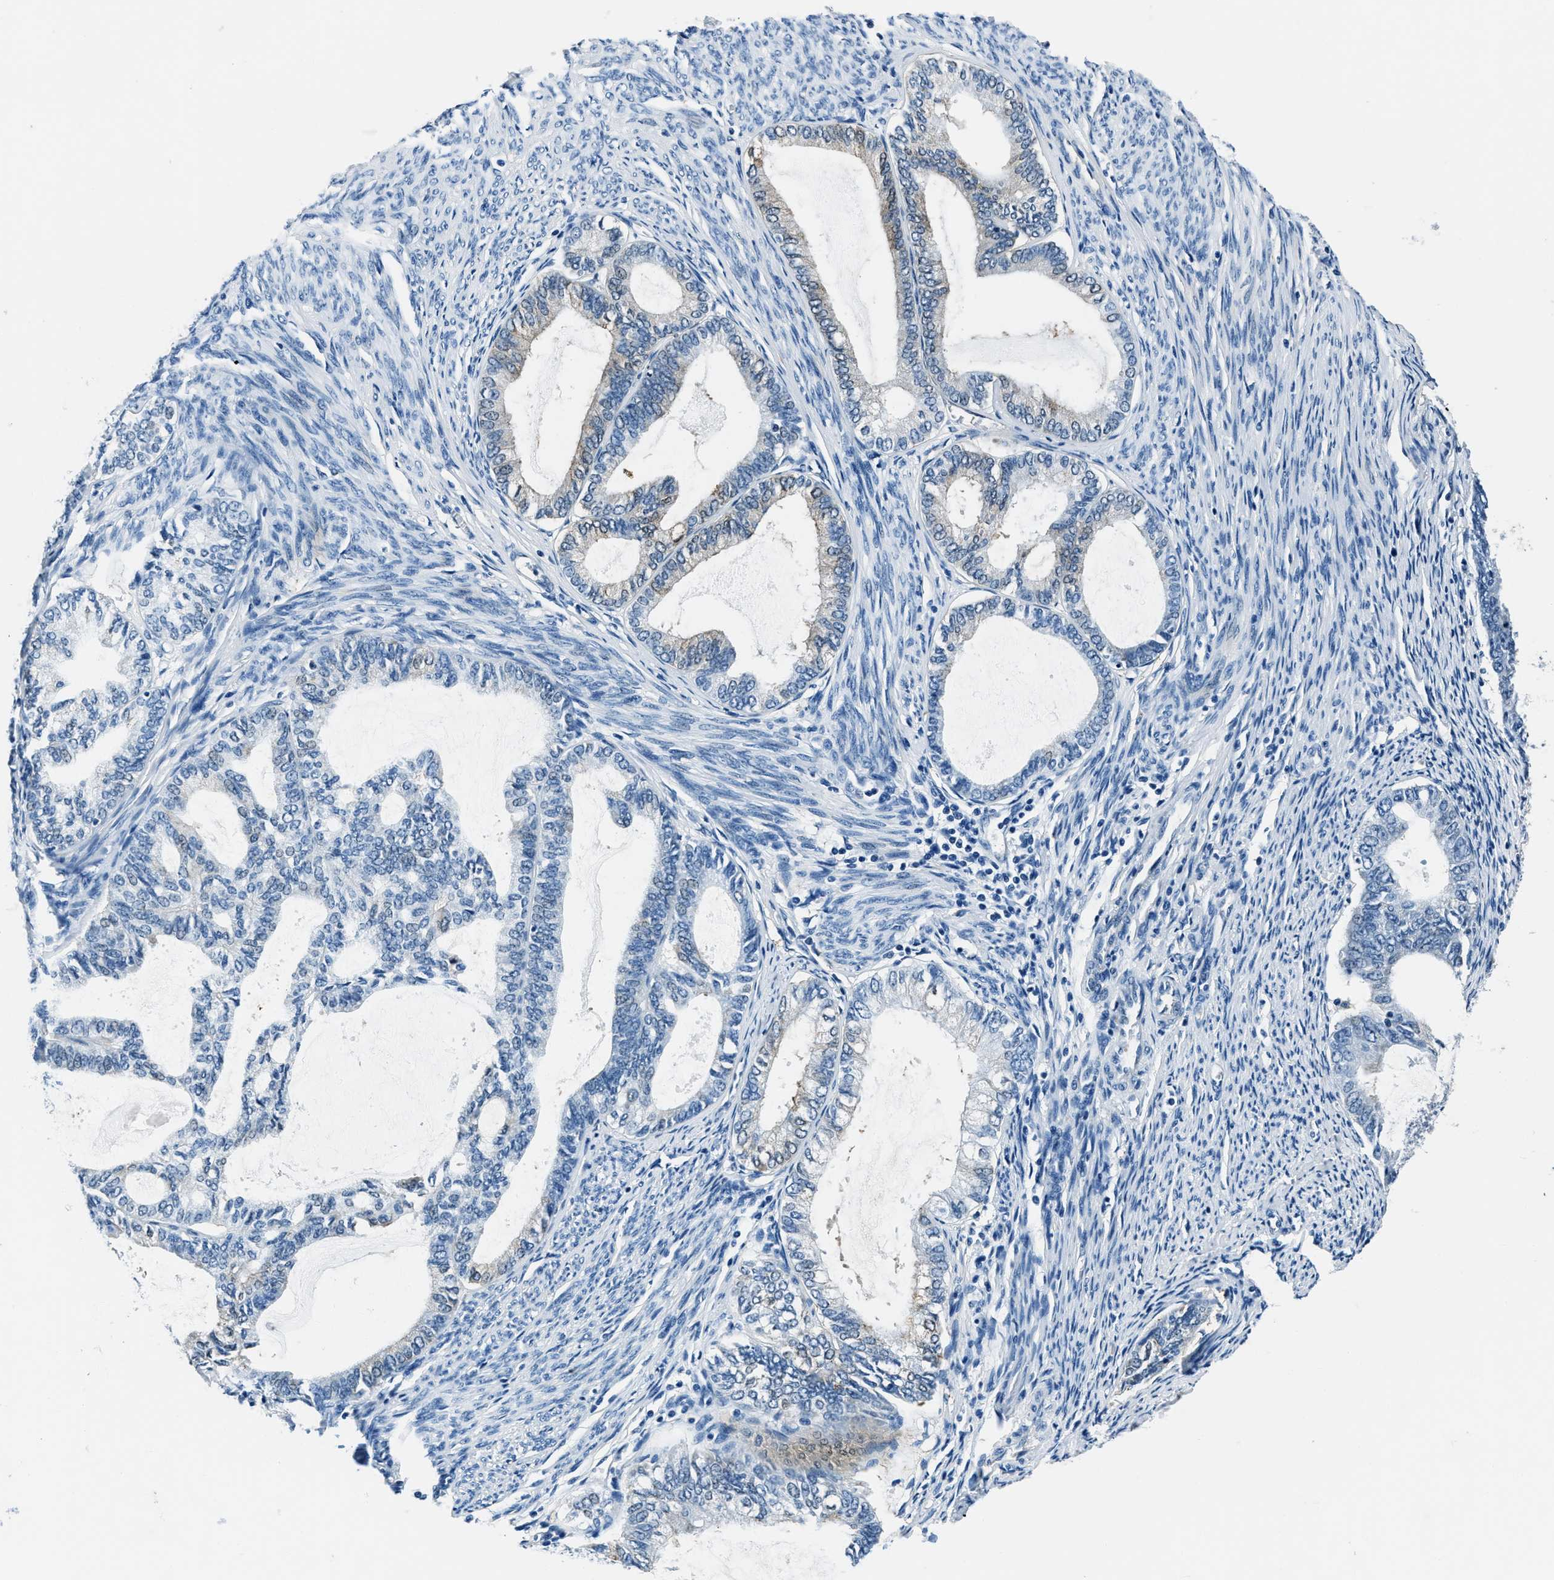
{"staining": {"intensity": "moderate", "quantity": "<25%", "location": "cytoplasmic/membranous"}, "tissue": "endometrial cancer", "cell_type": "Tumor cells", "image_type": "cancer", "snomed": [{"axis": "morphology", "description": "Adenocarcinoma, NOS"}, {"axis": "topography", "description": "Endometrium"}], "caption": "Adenocarcinoma (endometrial) was stained to show a protein in brown. There is low levels of moderate cytoplasmic/membranous positivity in about <25% of tumor cells. (DAB = brown stain, brightfield microscopy at high magnification).", "gene": "PTPDC1", "patient": {"sex": "female", "age": 86}}